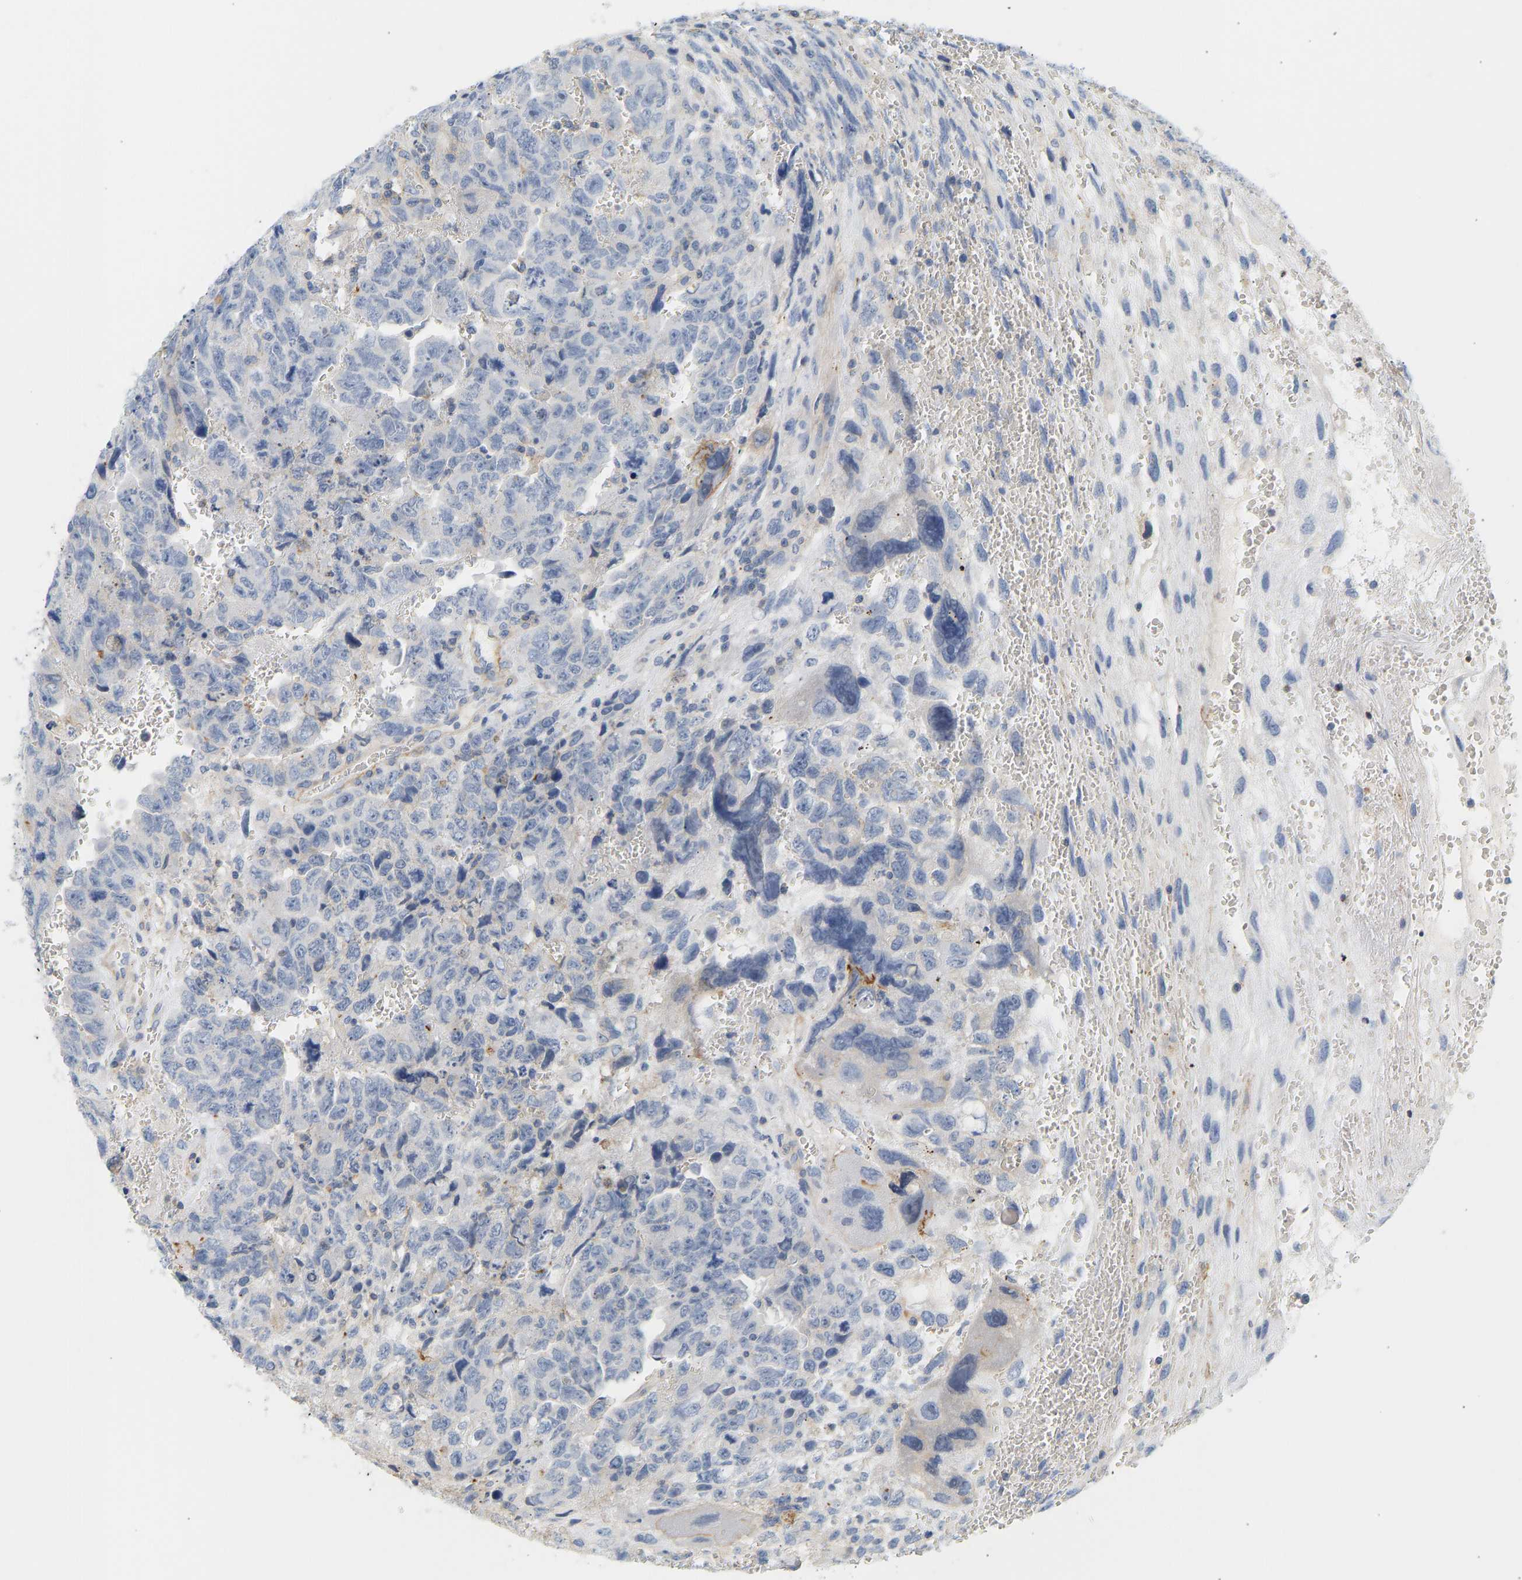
{"staining": {"intensity": "moderate", "quantity": "<25%", "location": "cytoplasmic/membranous"}, "tissue": "testis cancer", "cell_type": "Tumor cells", "image_type": "cancer", "snomed": [{"axis": "morphology", "description": "Carcinoma, Embryonal, NOS"}, {"axis": "topography", "description": "Testis"}], "caption": "High-power microscopy captured an immunohistochemistry (IHC) image of testis embryonal carcinoma, revealing moderate cytoplasmic/membranous expression in approximately <25% of tumor cells.", "gene": "BVES", "patient": {"sex": "male", "age": 28}}